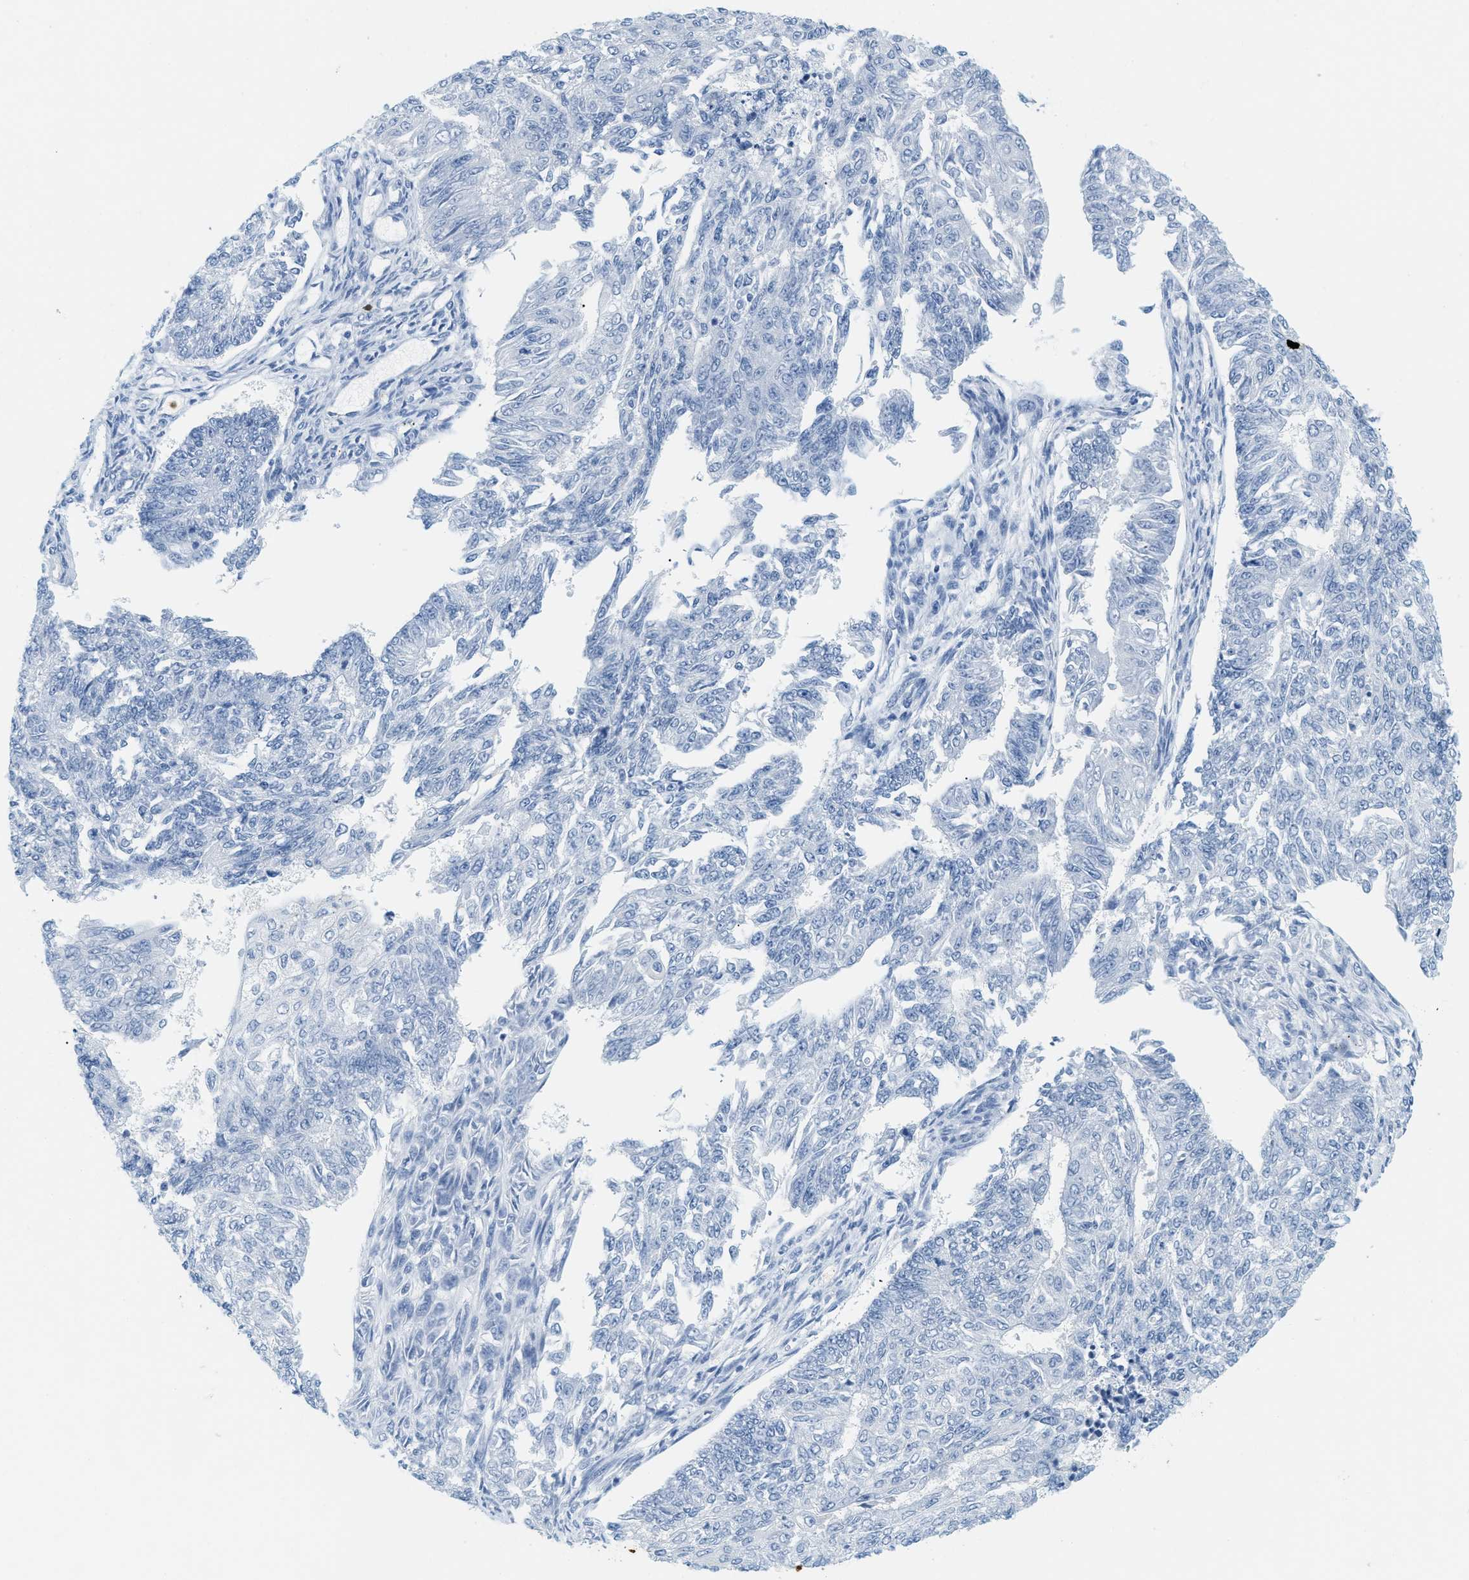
{"staining": {"intensity": "negative", "quantity": "none", "location": "none"}, "tissue": "endometrial cancer", "cell_type": "Tumor cells", "image_type": "cancer", "snomed": [{"axis": "morphology", "description": "Adenocarcinoma, NOS"}, {"axis": "topography", "description": "Endometrium"}], "caption": "Immunohistochemistry (IHC) of human adenocarcinoma (endometrial) demonstrates no staining in tumor cells.", "gene": "LCN2", "patient": {"sex": "female", "age": 32}}